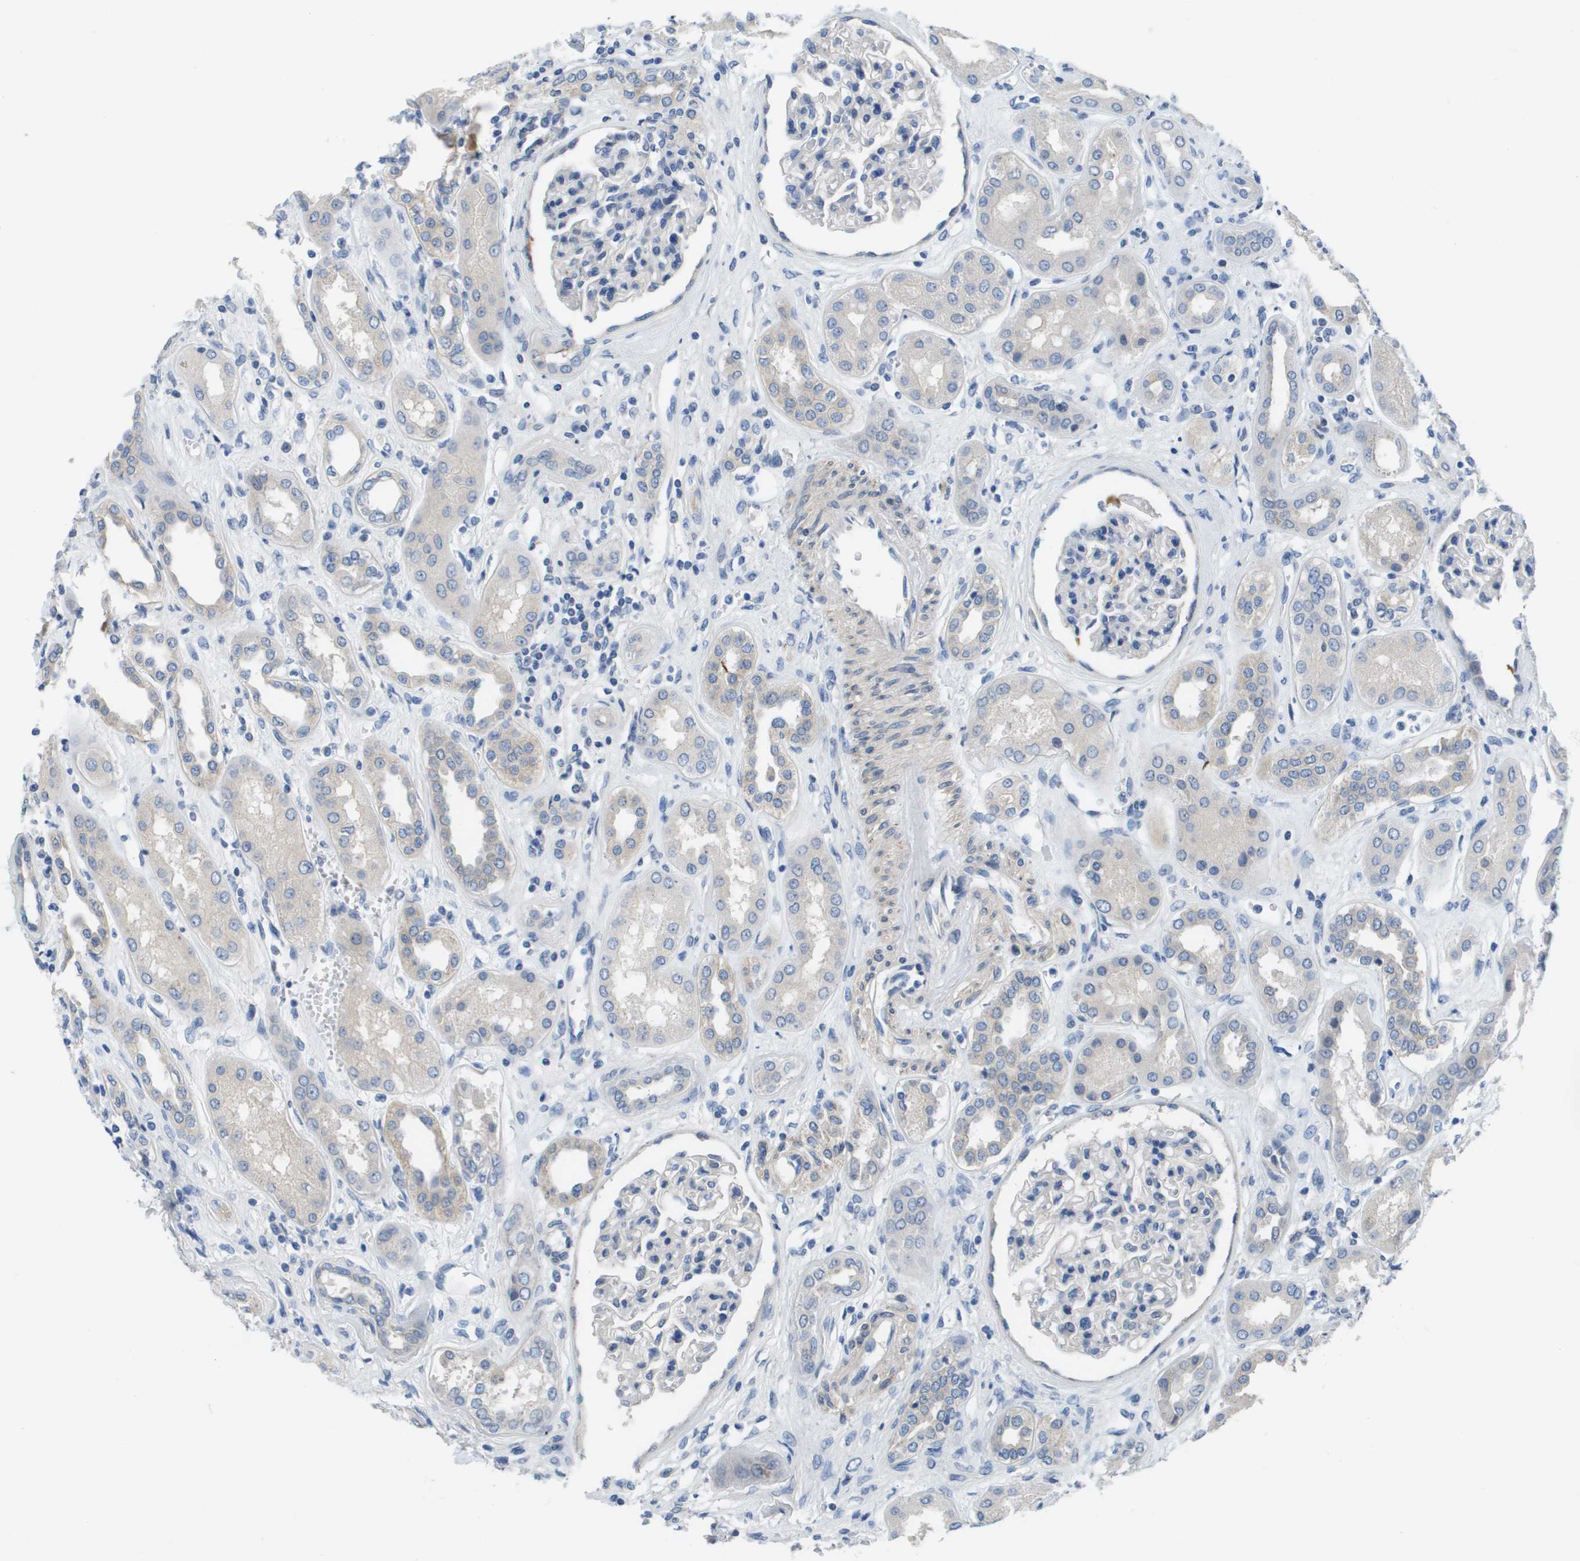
{"staining": {"intensity": "negative", "quantity": "none", "location": "none"}, "tissue": "kidney", "cell_type": "Cells in glomeruli", "image_type": "normal", "snomed": [{"axis": "morphology", "description": "Normal tissue, NOS"}, {"axis": "topography", "description": "Kidney"}], "caption": "Immunohistochemical staining of normal kidney reveals no significant expression in cells in glomeruli. (IHC, brightfield microscopy, high magnification).", "gene": "NCS1", "patient": {"sex": "male", "age": 59}}